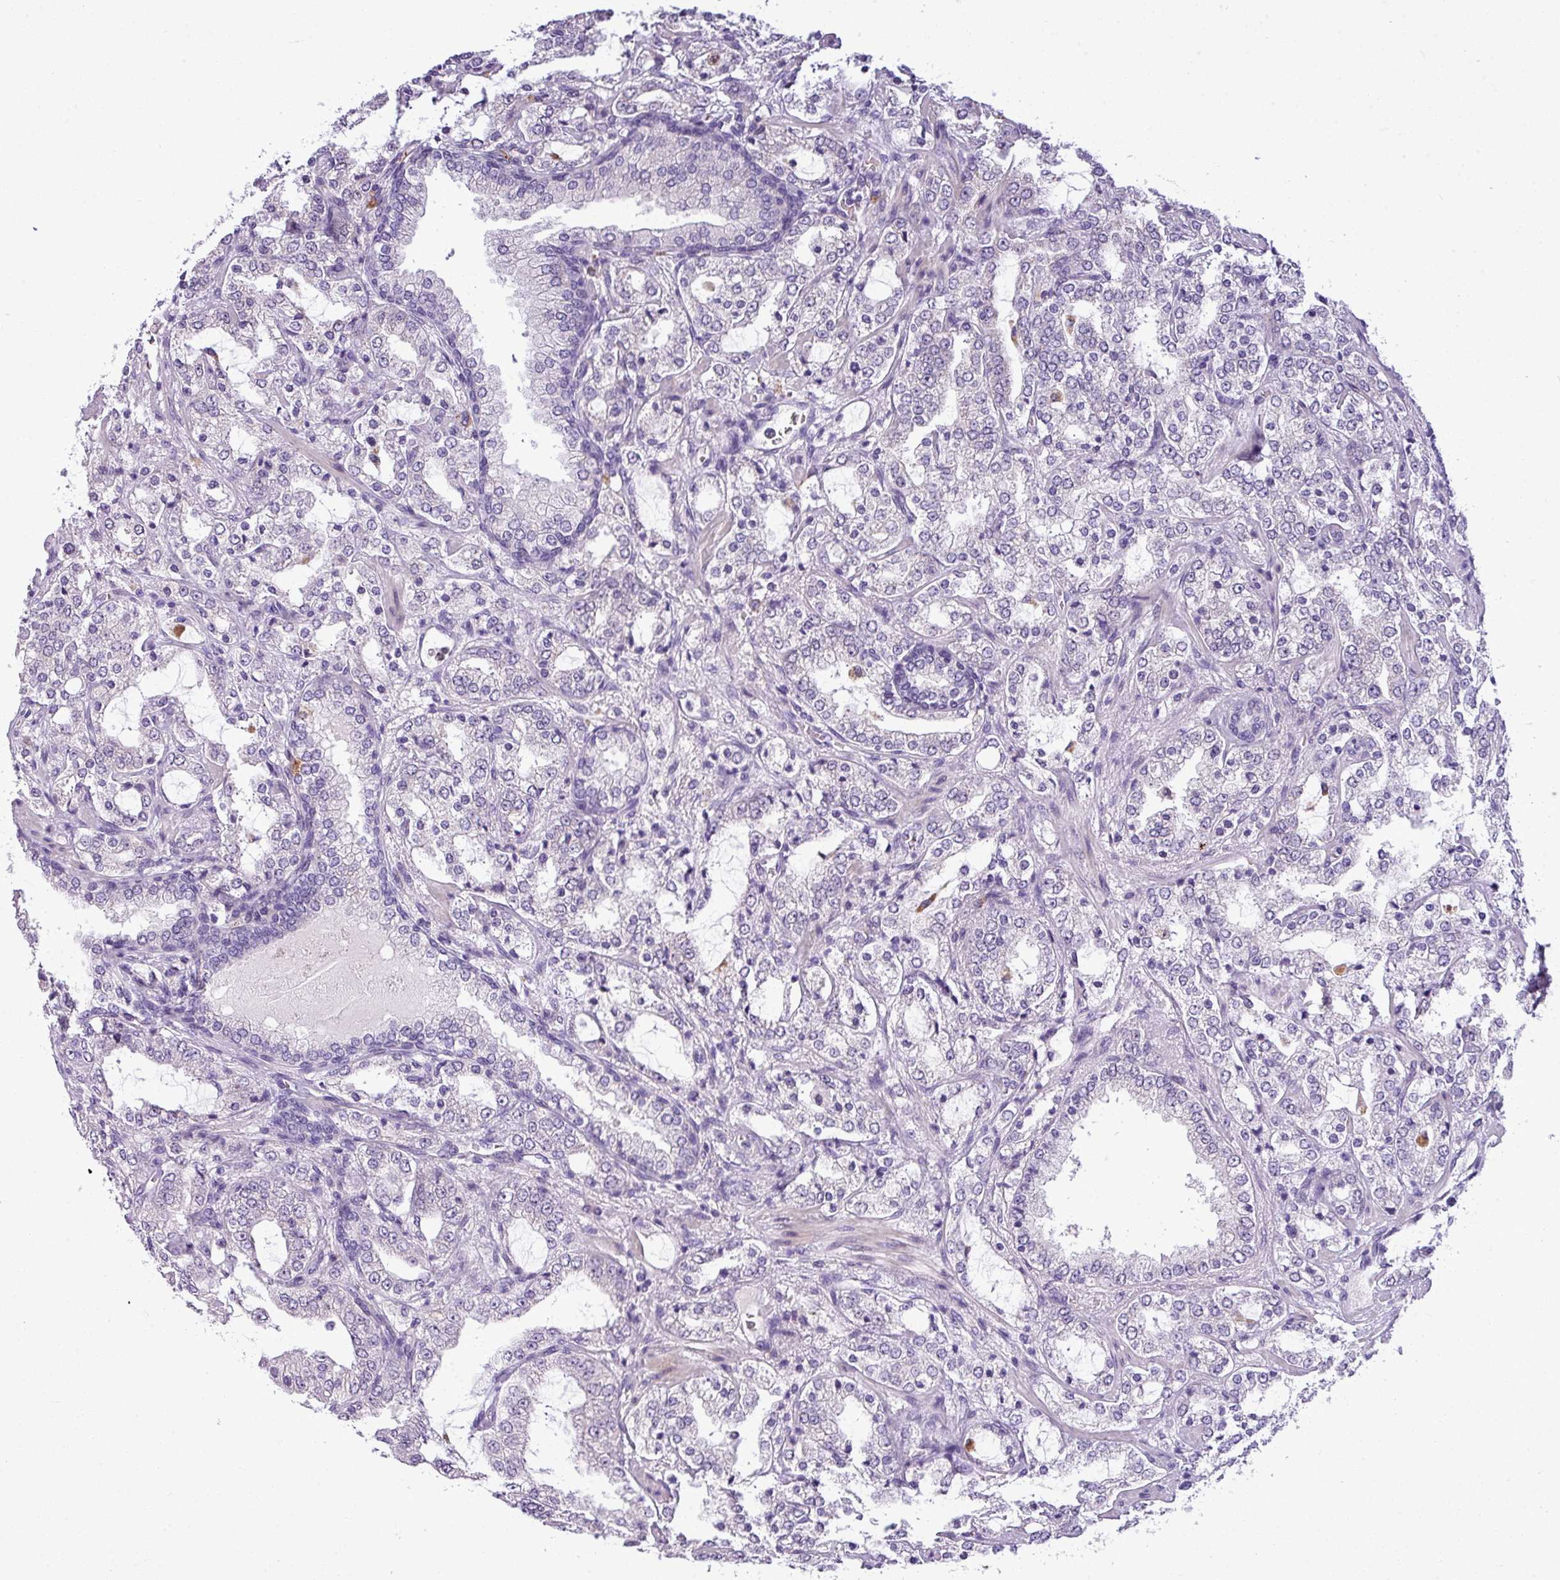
{"staining": {"intensity": "negative", "quantity": "none", "location": "none"}, "tissue": "prostate cancer", "cell_type": "Tumor cells", "image_type": "cancer", "snomed": [{"axis": "morphology", "description": "Adenocarcinoma, High grade"}, {"axis": "topography", "description": "Prostate"}], "caption": "DAB (3,3'-diaminobenzidine) immunohistochemical staining of prostate cancer (high-grade adenocarcinoma) reveals no significant staining in tumor cells.", "gene": "IL17A", "patient": {"sex": "male", "age": 64}}